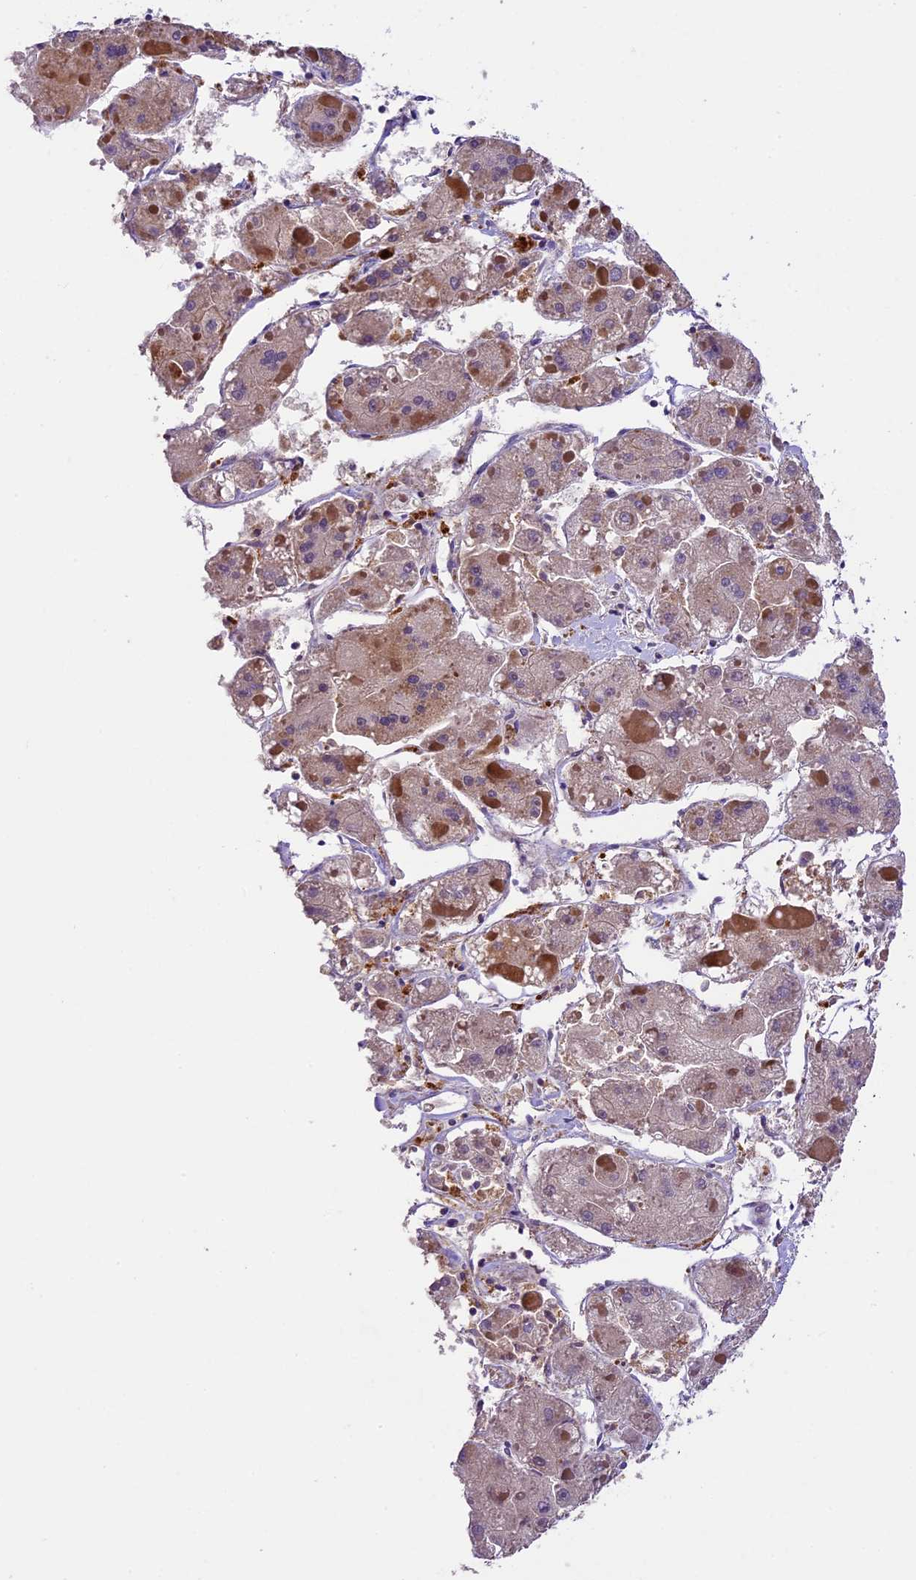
{"staining": {"intensity": "weak", "quantity": "<25%", "location": "cytoplasmic/membranous"}, "tissue": "liver cancer", "cell_type": "Tumor cells", "image_type": "cancer", "snomed": [{"axis": "morphology", "description": "Carcinoma, Hepatocellular, NOS"}, {"axis": "topography", "description": "Liver"}], "caption": "An IHC micrograph of liver hepatocellular carcinoma is shown. There is no staining in tumor cells of liver hepatocellular carcinoma. Brightfield microscopy of immunohistochemistry stained with DAB (3,3'-diaminobenzidine) (brown) and hematoxylin (blue), captured at high magnification.", "gene": "DGKH", "patient": {"sex": "female", "age": 73}}